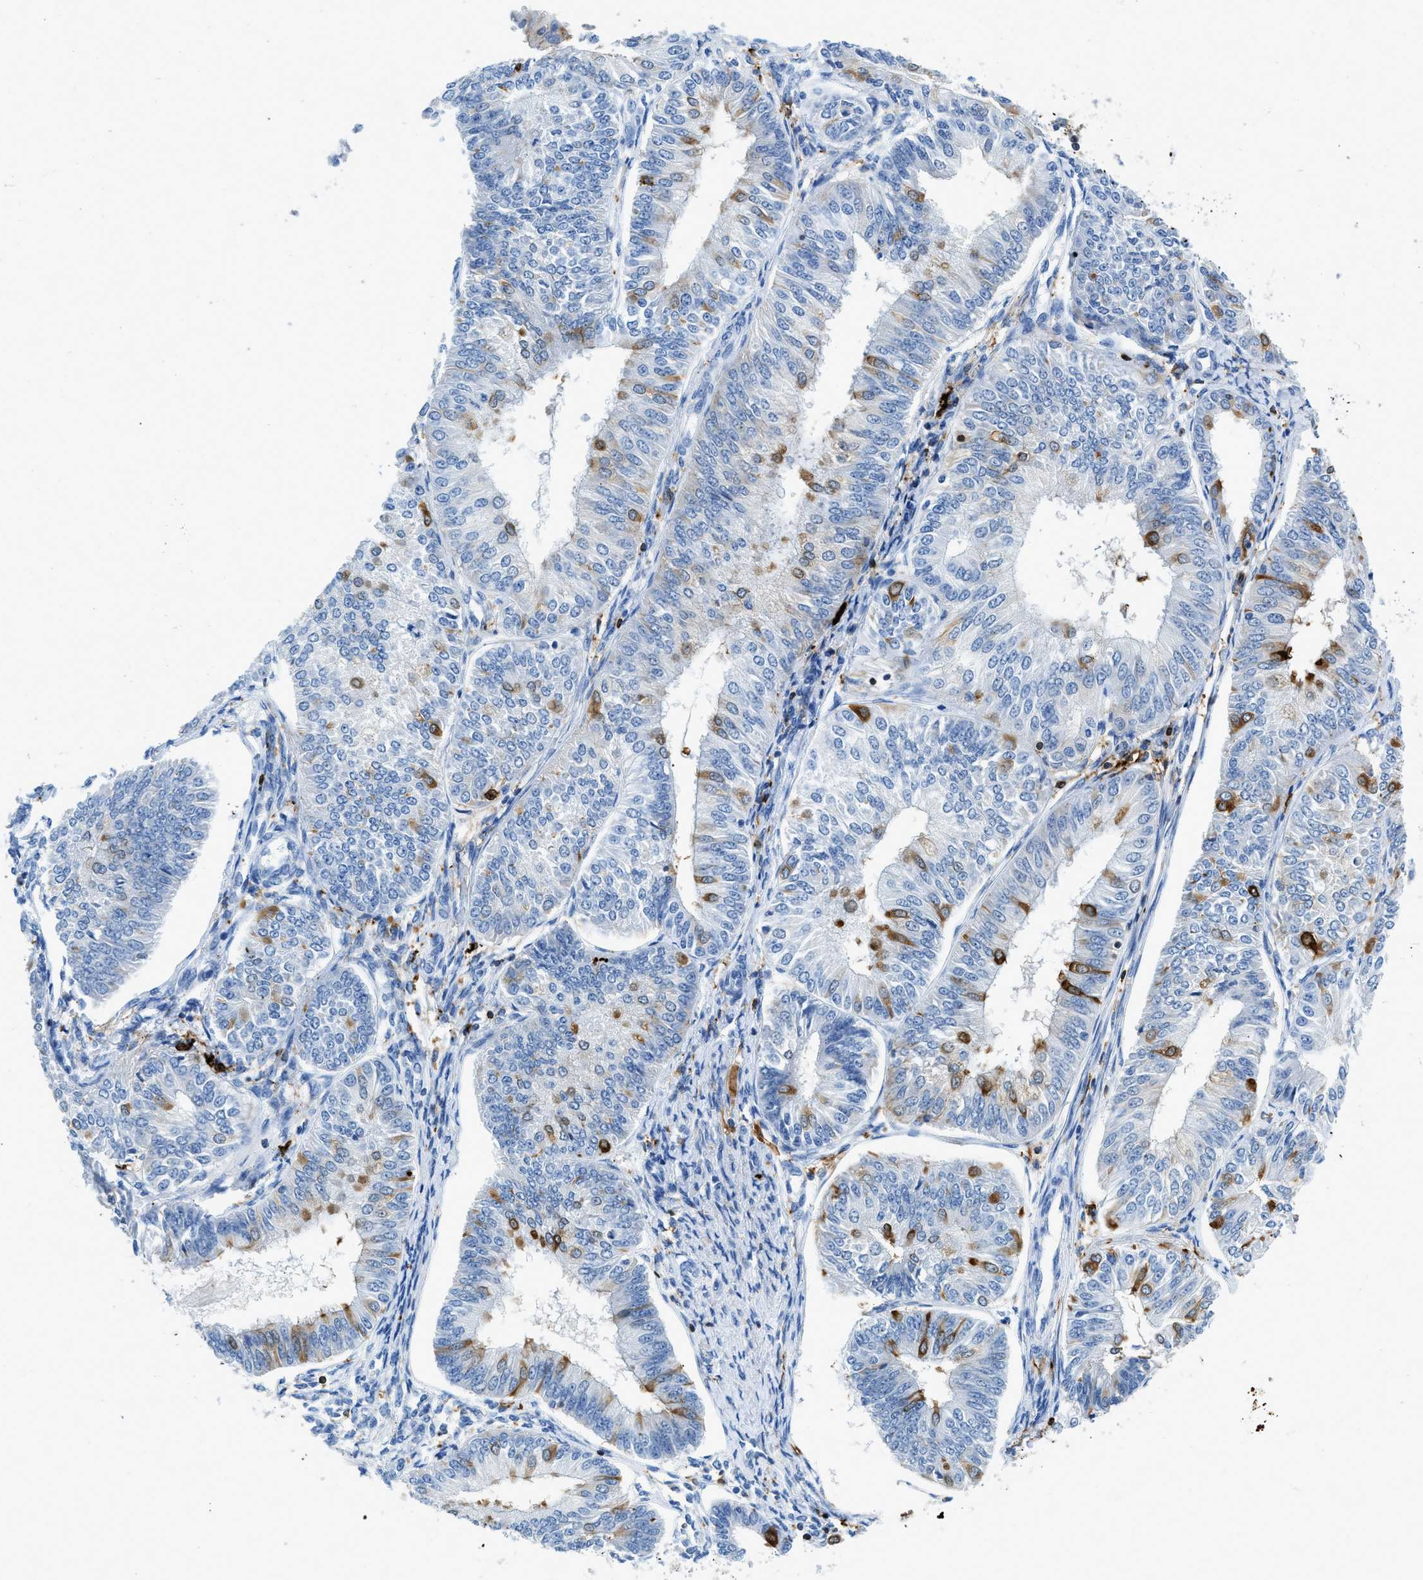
{"staining": {"intensity": "moderate", "quantity": "<25%", "location": "cytoplasmic/membranous"}, "tissue": "endometrial cancer", "cell_type": "Tumor cells", "image_type": "cancer", "snomed": [{"axis": "morphology", "description": "Adenocarcinoma, NOS"}, {"axis": "topography", "description": "Endometrium"}], "caption": "Immunohistochemistry (IHC) micrograph of human endometrial cancer (adenocarcinoma) stained for a protein (brown), which reveals low levels of moderate cytoplasmic/membranous expression in about <25% of tumor cells.", "gene": "CD226", "patient": {"sex": "female", "age": 58}}